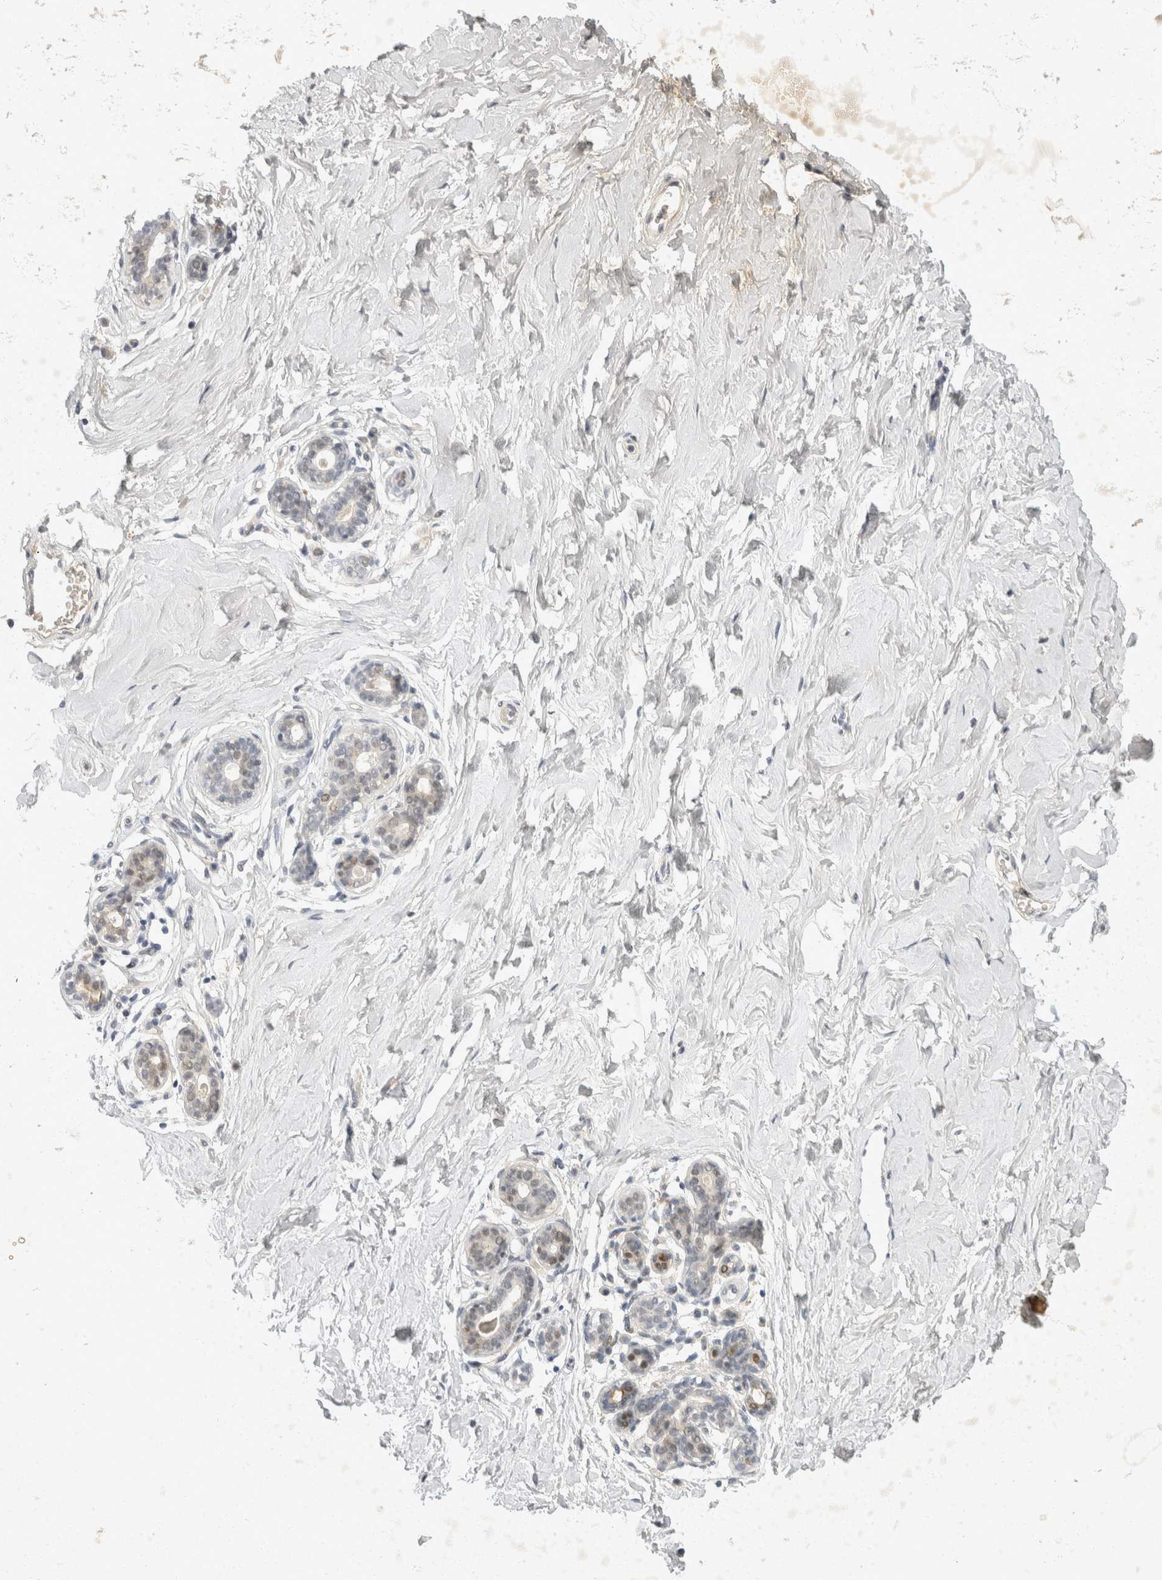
{"staining": {"intensity": "negative", "quantity": "none", "location": "none"}, "tissue": "breast", "cell_type": "Adipocytes", "image_type": "normal", "snomed": [{"axis": "morphology", "description": "Normal tissue, NOS"}, {"axis": "morphology", "description": "Adenoma, NOS"}, {"axis": "topography", "description": "Breast"}], "caption": "Adipocytes show no significant positivity in unremarkable breast.", "gene": "TOM1L2", "patient": {"sex": "female", "age": 23}}